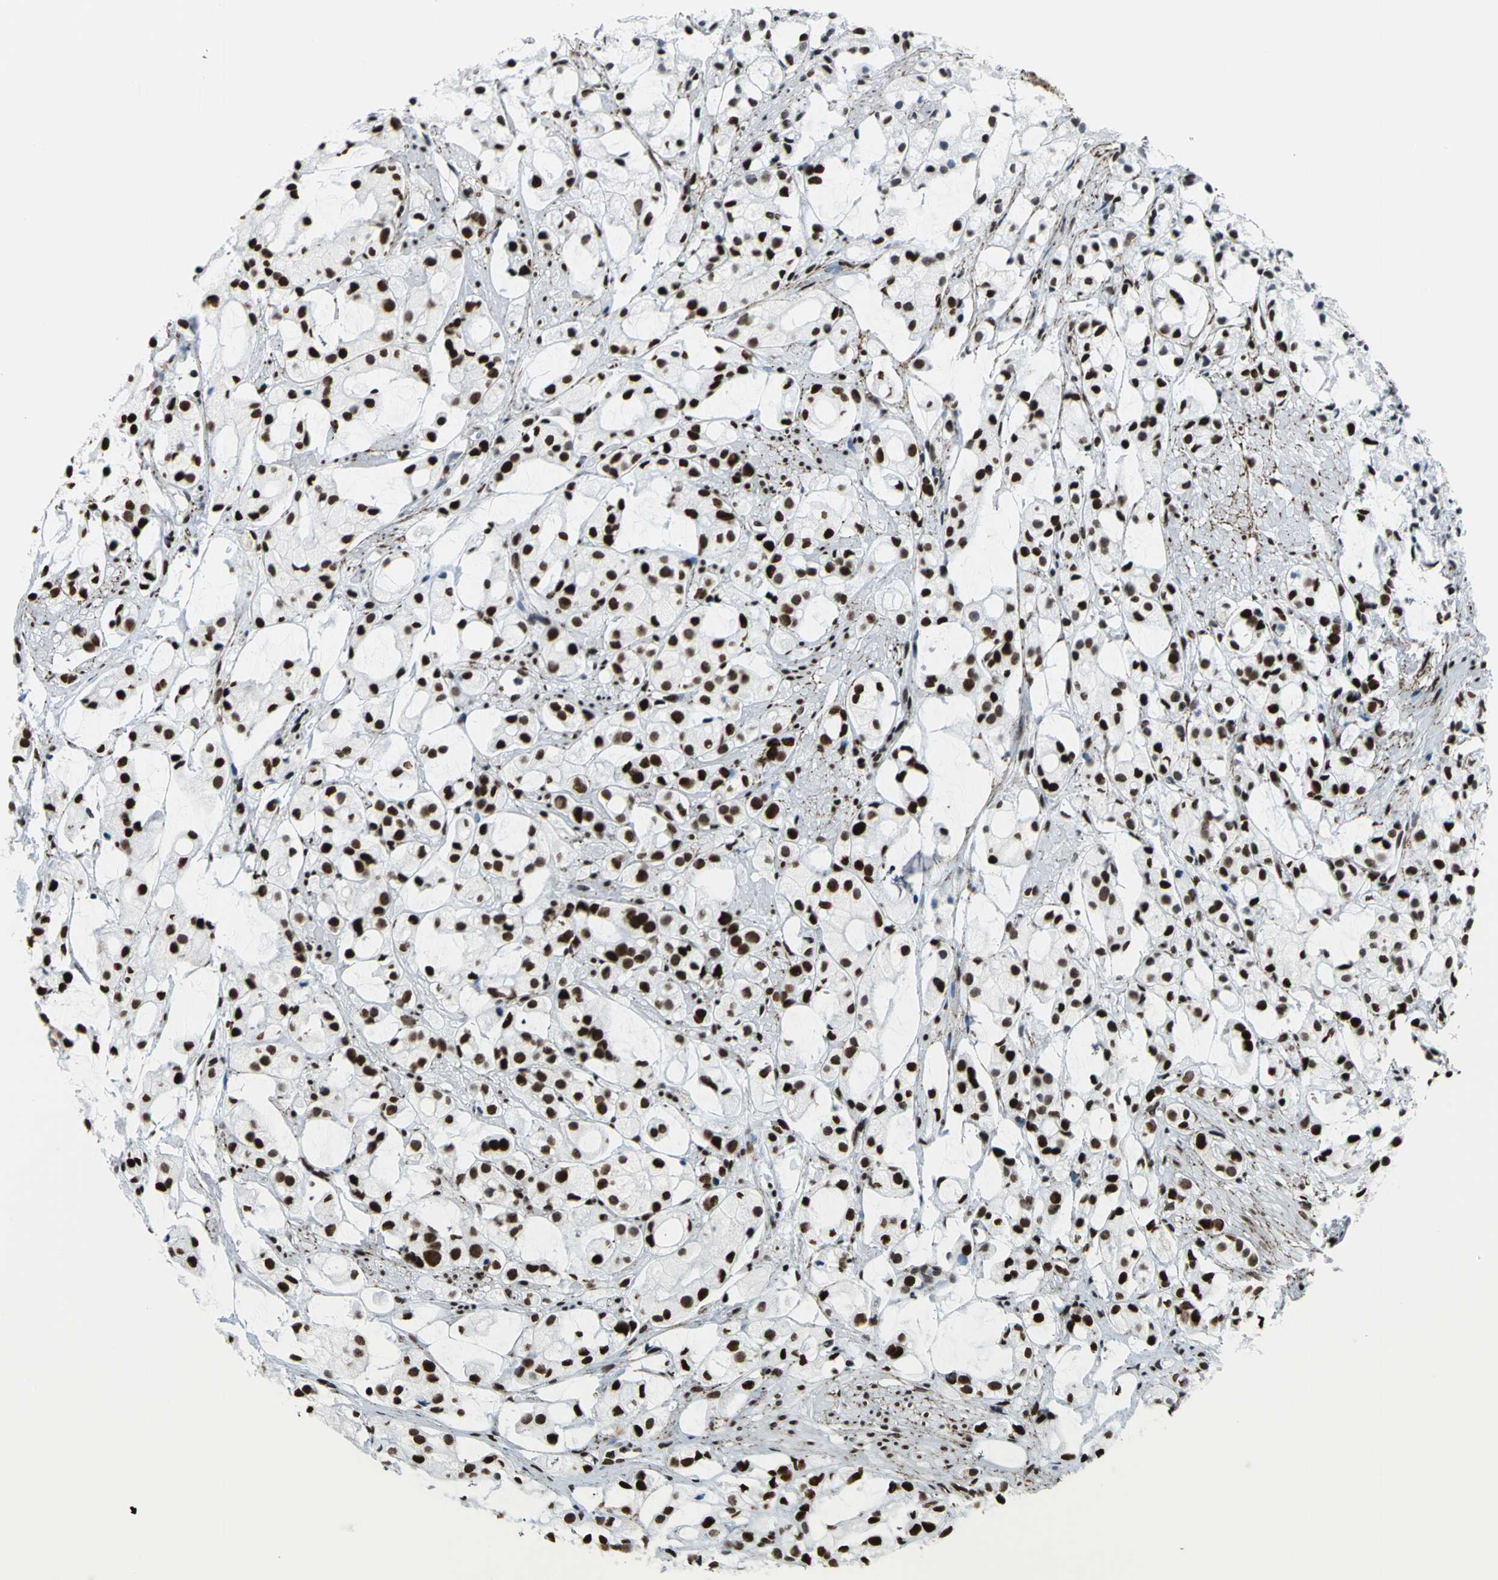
{"staining": {"intensity": "strong", "quantity": ">75%", "location": "nuclear"}, "tissue": "prostate cancer", "cell_type": "Tumor cells", "image_type": "cancer", "snomed": [{"axis": "morphology", "description": "Adenocarcinoma, High grade"}, {"axis": "topography", "description": "Prostate"}], "caption": "This image reveals immunohistochemistry (IHC) staining of human adenocarcinoma (high-grade) (prostate), with high strong nuclear positivity in about >75% of tumor cells.", "gene": "APEX1", "patient": {"sex": "male", "age": 85}}